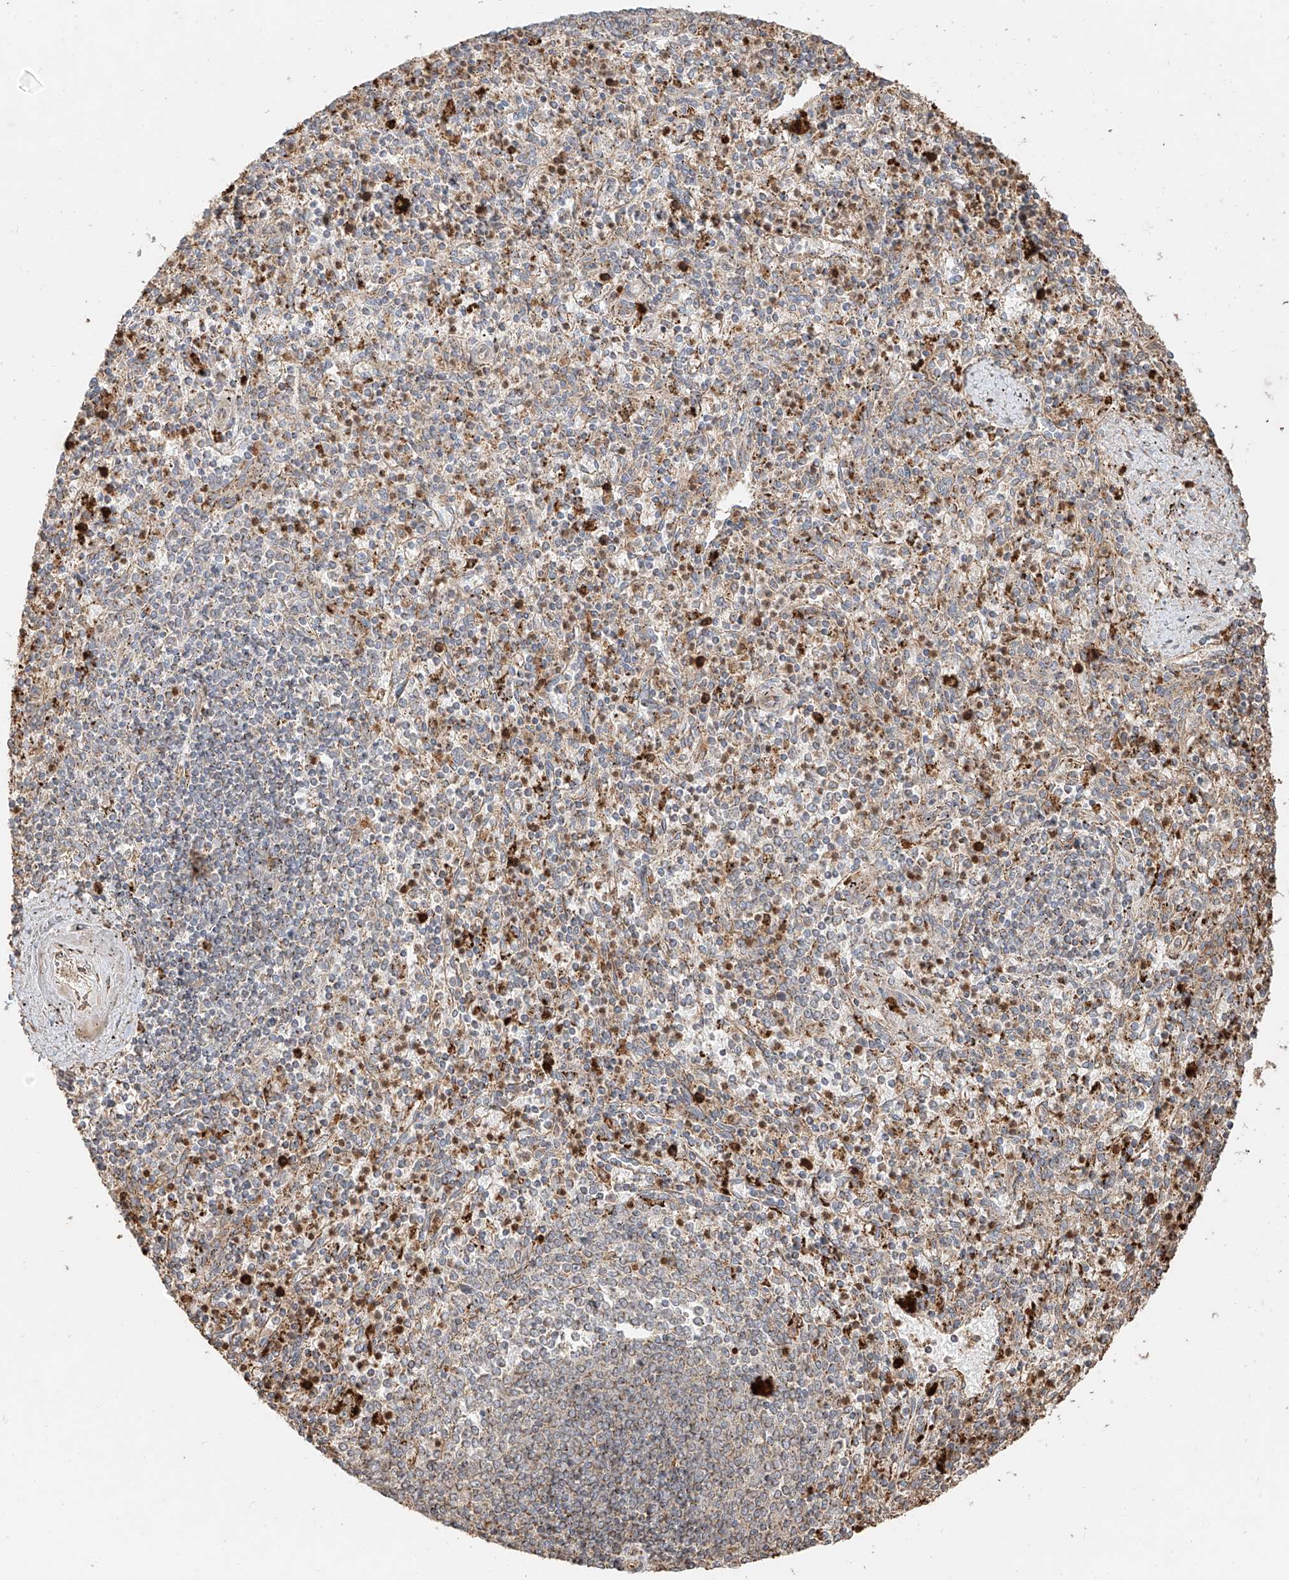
{"staining": {"intensity": "moderate", "quantity": "<25%", "location": "cytoplasmic/membranous"}, "tissue": "spleen", "cell_type": "Cells in red pulp", "image_type": "normal", "snomed": [{"axis": "morphology", "description": "Normal tissue, NOS"}, {"axis": "topography", "description": "Spleen"}], "caption": "Spleen stained with DAB immunohistochemistry (IHC) displays low levels of moderate cytoplasmic/membranous expression in about <25% of cells in red pulp.", "gene": "EFNB1", "patient": {"sex": "male", "age": 72}}